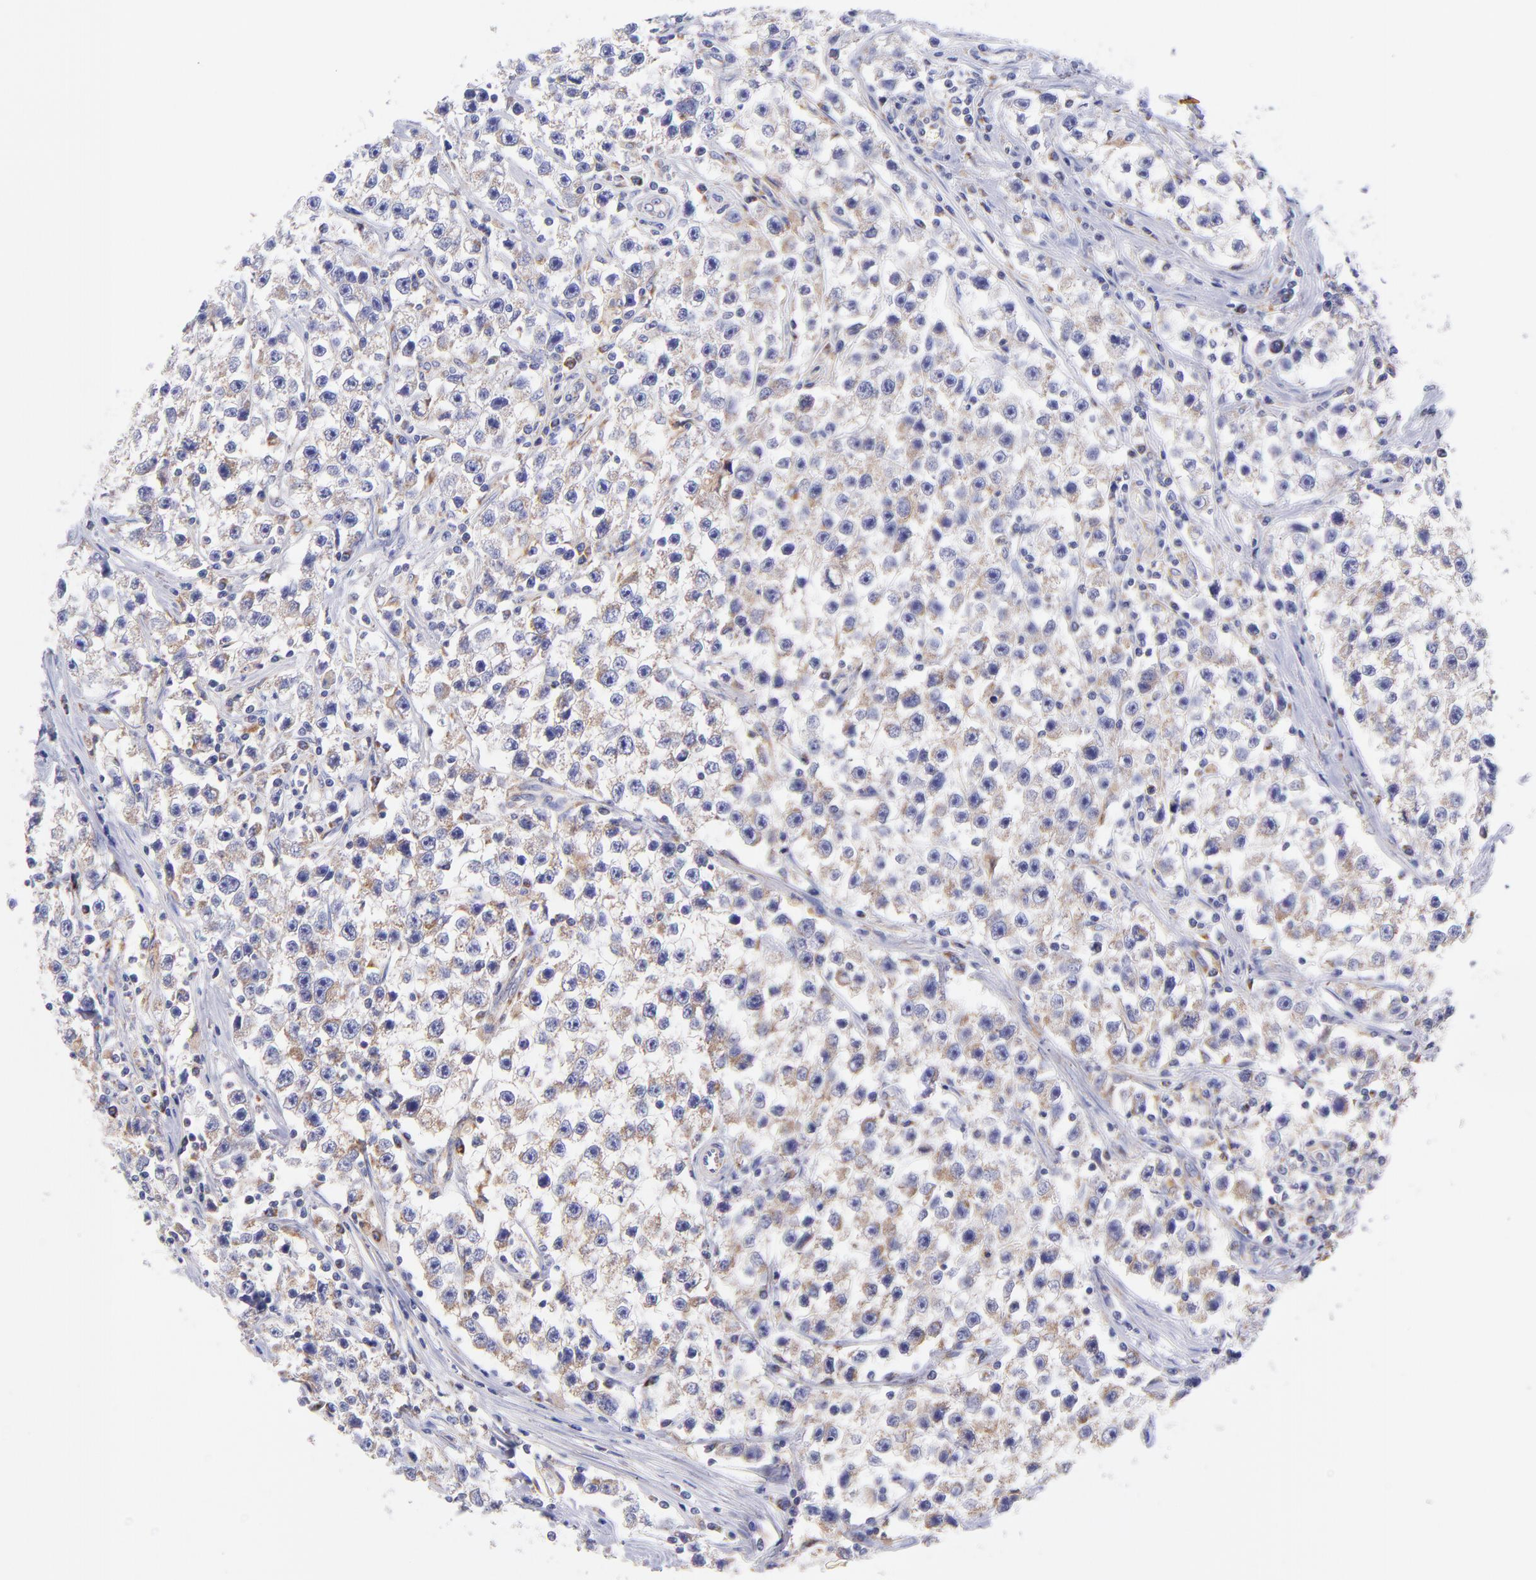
{"staining": {"intensity": "moderate", "quantity": "25%-75%", "location": "cytoplasmic/membranous"}, "tissue": "testis cancer", "cell_type": "Tumor cells", "image_type": "cancer", "snomed": [{"axis": "morphology", "description": "Seminoma, NOS"}, {"axis": "topography", "description": "Testis"}], "caption": "Brown immunohistochemical staining in testis cancer (seminoma) exhibits moderate cytoplasmic/membranous expression in approximately 25%-75% of tumor cells. Using DAB (brown) and hematoxylin (blue) stains, captured at high magnification using brightfield microscopy.", "gene": "NDUFB7", "patient": {"sex": "male", "age": 35}}